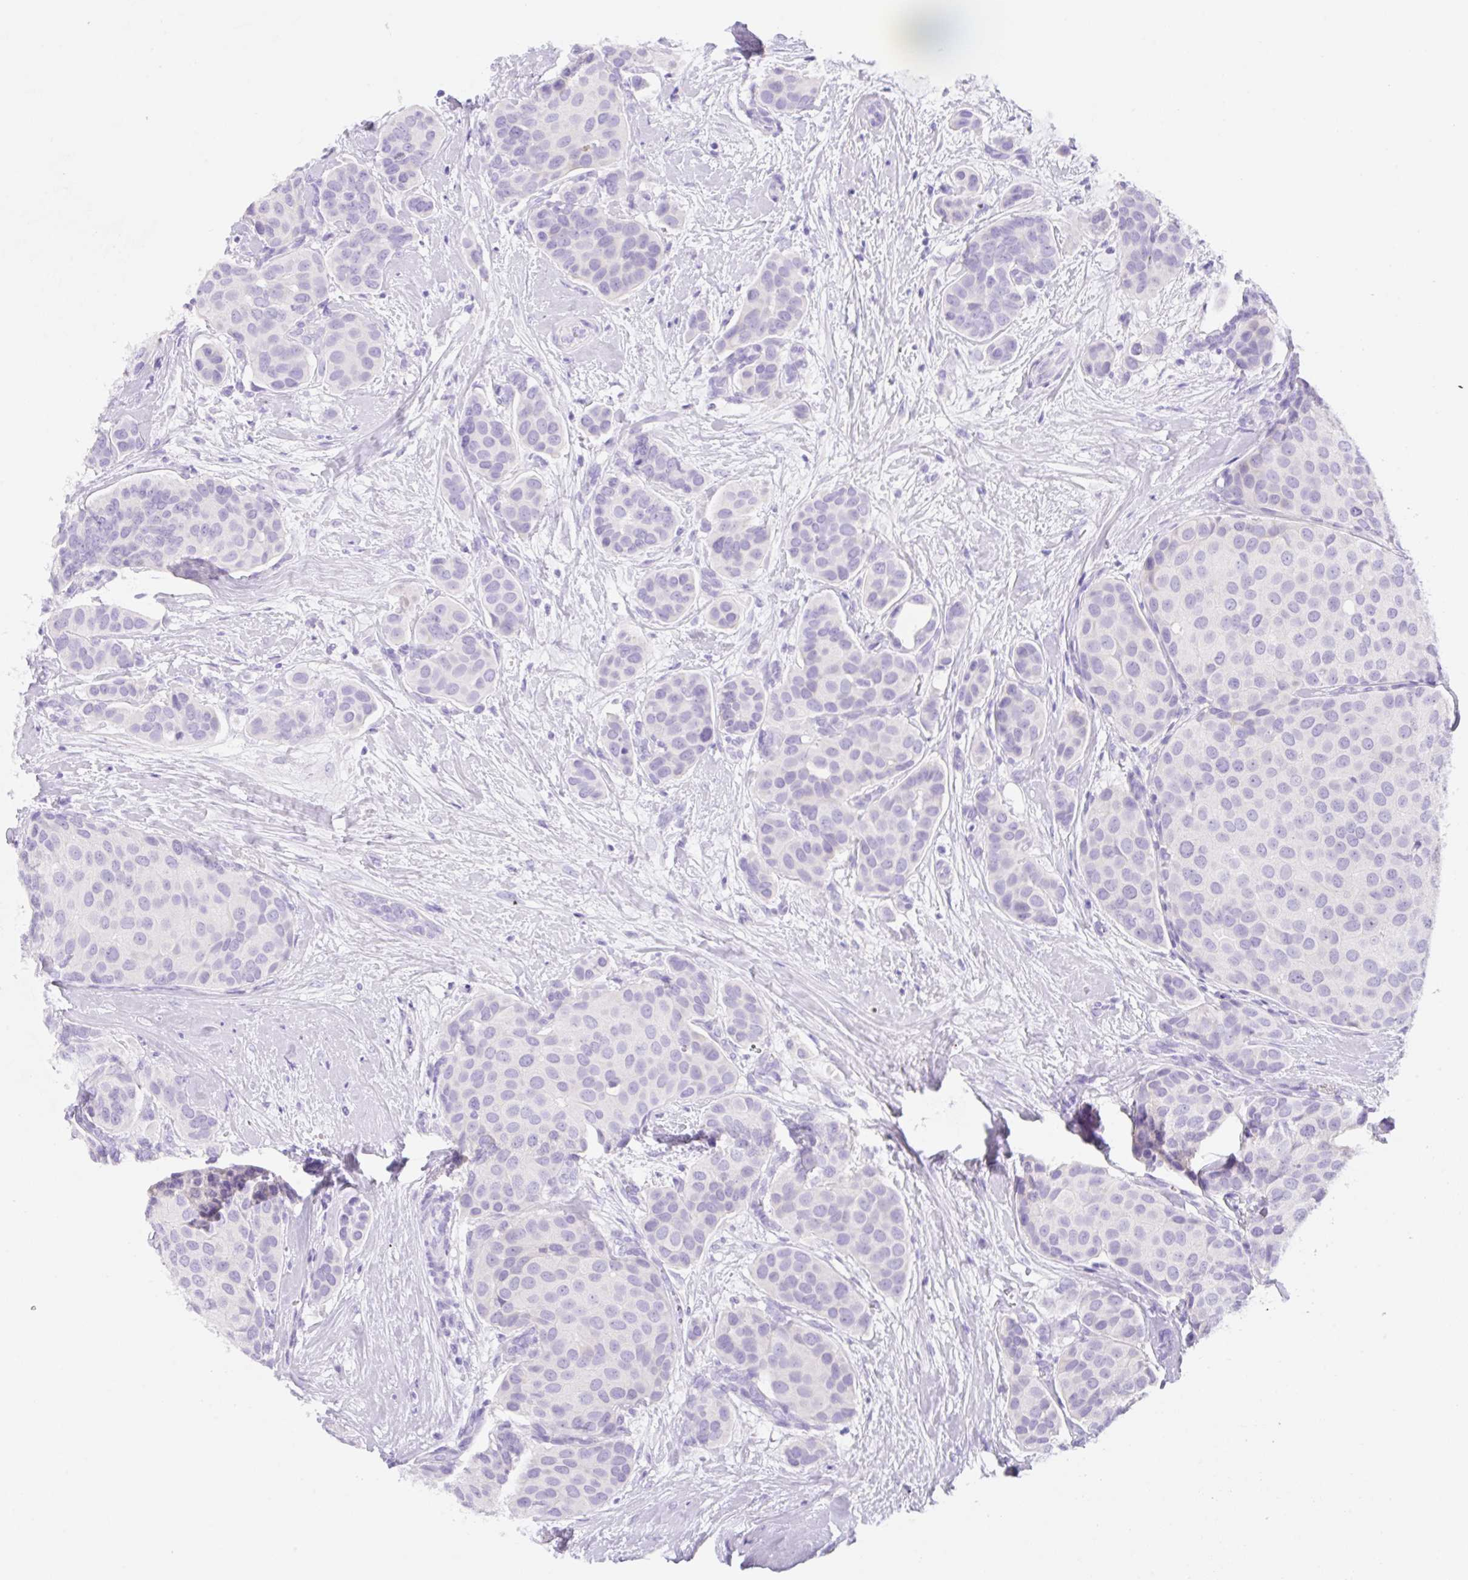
{"staining": {"intensity": "negative", "quantity": "none", "location": "none"}, "tissue": "breast cancer", "cell_type": "Tumor cells", "image_type": "cancer", "snomed": [{"axis": "morphology", "description": "Duct carcinoma"}, {"axis": "topography", "description": "Breast"}], "caption": "Immunohistochemistry (IHC) micrograph of human breast cancer stained for a protein (brown), which displays no positivity in tumor cells. (Stains: DAB IHC with hematoxylin counter stain, Microscopy: brightfield microscopy at high magnification).", "gene": "KLK8", "patient": {"sex": "female", "age": 70}}